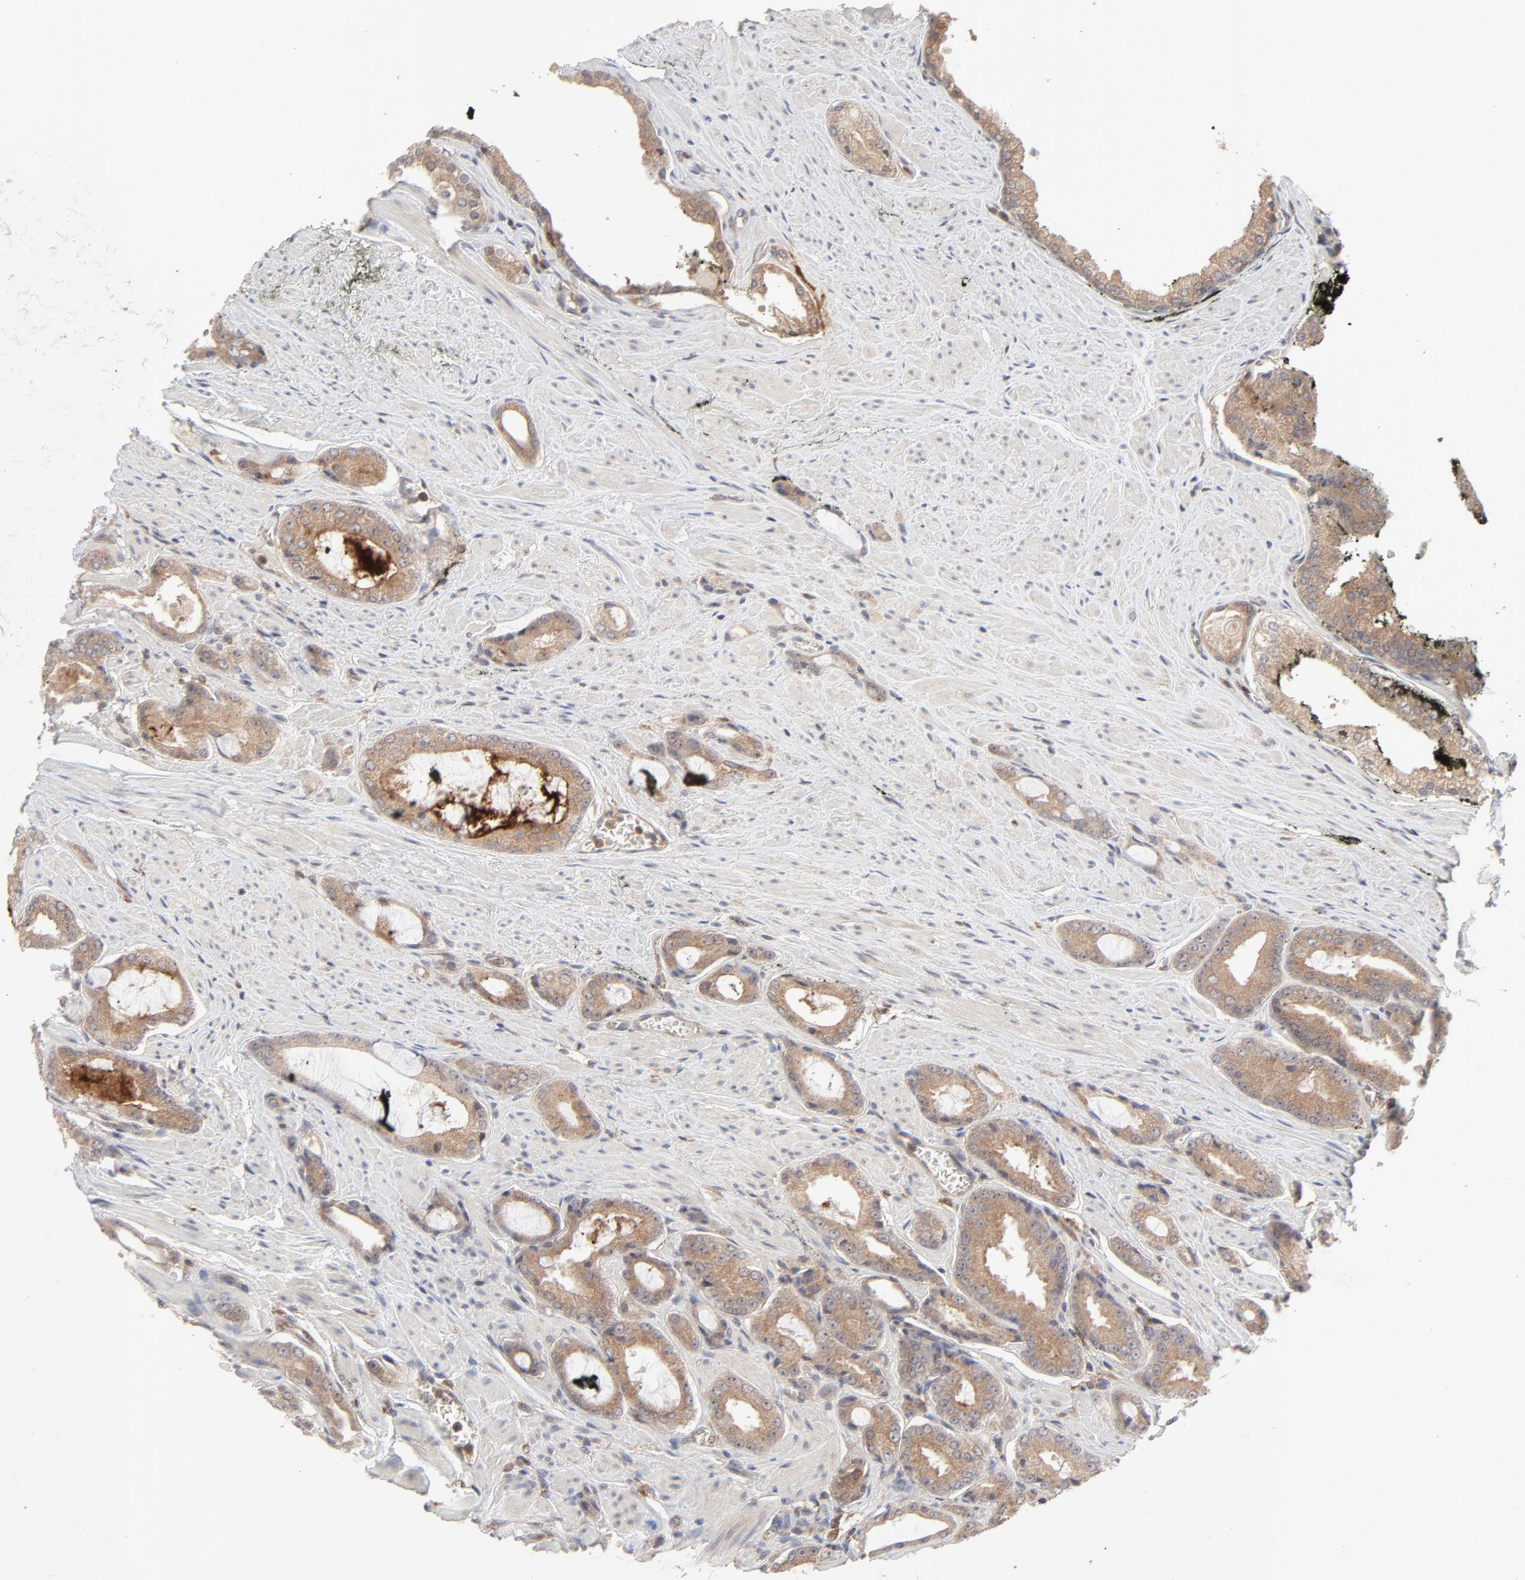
{"staining": {"intensity": "moderate", "quantity": ">75%", "location": "cytoplasmic/membranous"}, "tissue": "prostate cancer", "cell_type": "Tumor cells", "image_type": "cancer", "snomed": [{"axis": "morphology", "description": "Adenocarcinoma, Medium grade"}, {"axis": "topography", "description": "Prostate"}], "caption": "This histopathology image displays IHC staining of prostate cancer, with medium moderate cytoplasmic/membranous expression in approximately >75% of tumor cells.", "gene": "RAB5C", "patient": {"sex": "male", "age": 60}}